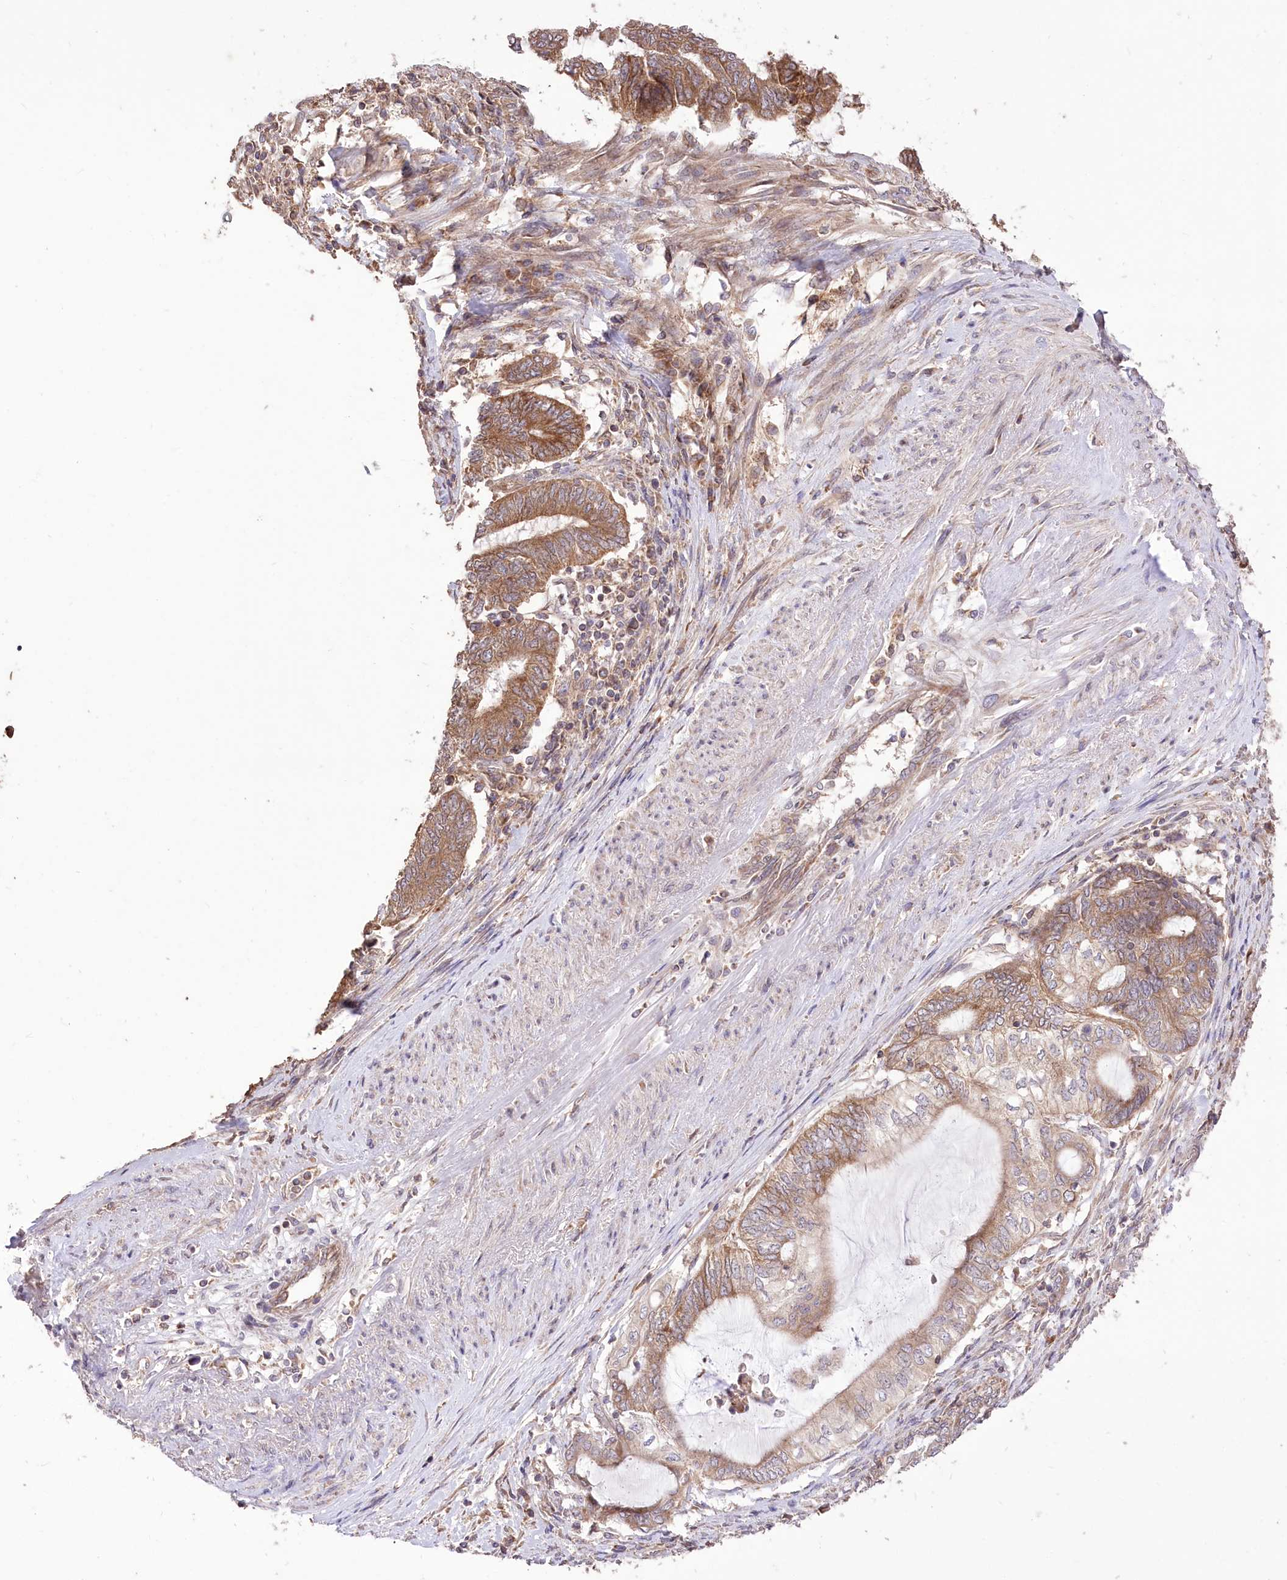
{"staining": {"intensity": "moderate", "quantity": ">75%", "location": "cytoplasmic/membranous"}, "tissue": "endometrial cancer", "cell_type": "Tumor cells", "image_type": "cancer", "snomed": [{"axis": "morphology", "description": "Adenocarcinoma, NOS"}, {"axis": "topography", "description": "Uterus"}, {"axis": "topography", "description": "Endometrium"}], "caption": "A photomicrograph of endometrial cancer stained for a protein exhibits moderate cytoplasmic/membranous brown staining in tumor cells.", "gene": "XYLB", "patient": {"sex": "female", "age": 70}}